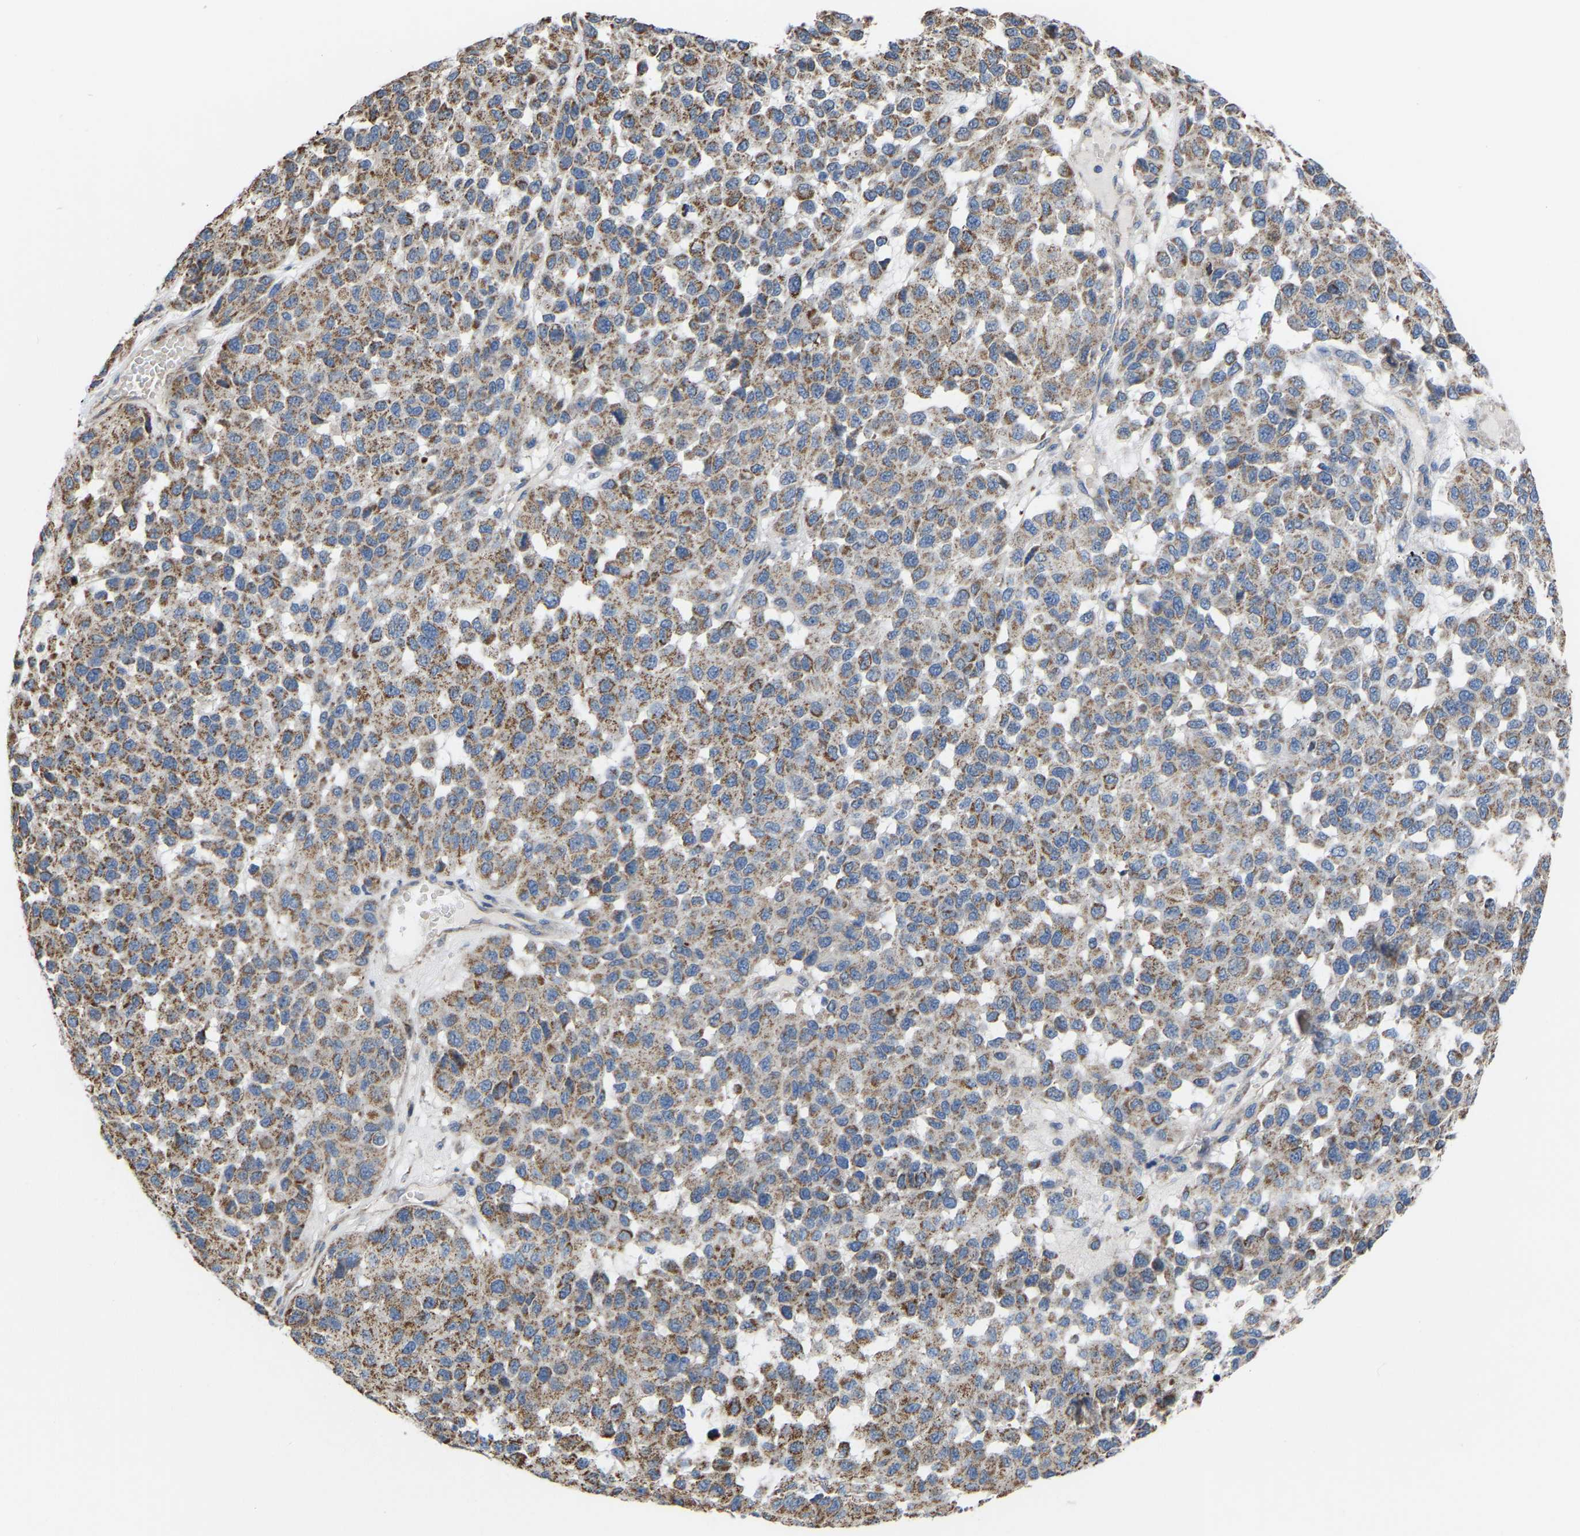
{"staining": {"intensity": "moderate", "quantity": ">75%", "location": "cytoplasmic/membranous"}, "tissue": "melanoma", "cell_type": "Tumor cells", "image_type": "cancer", "snomed": [{"axis": "morphology", "description": "Malignant melanoma, NOS"}, {"axis": "topography", "description": "Skin"}], "caption": "Melanoma stained with a brown dye displays moderate cytoplasmic/membranous positive staining in approximately >75% of tumor cells.", "gene": "BCL10", "patient": {"sex": "male", "age": 62}}